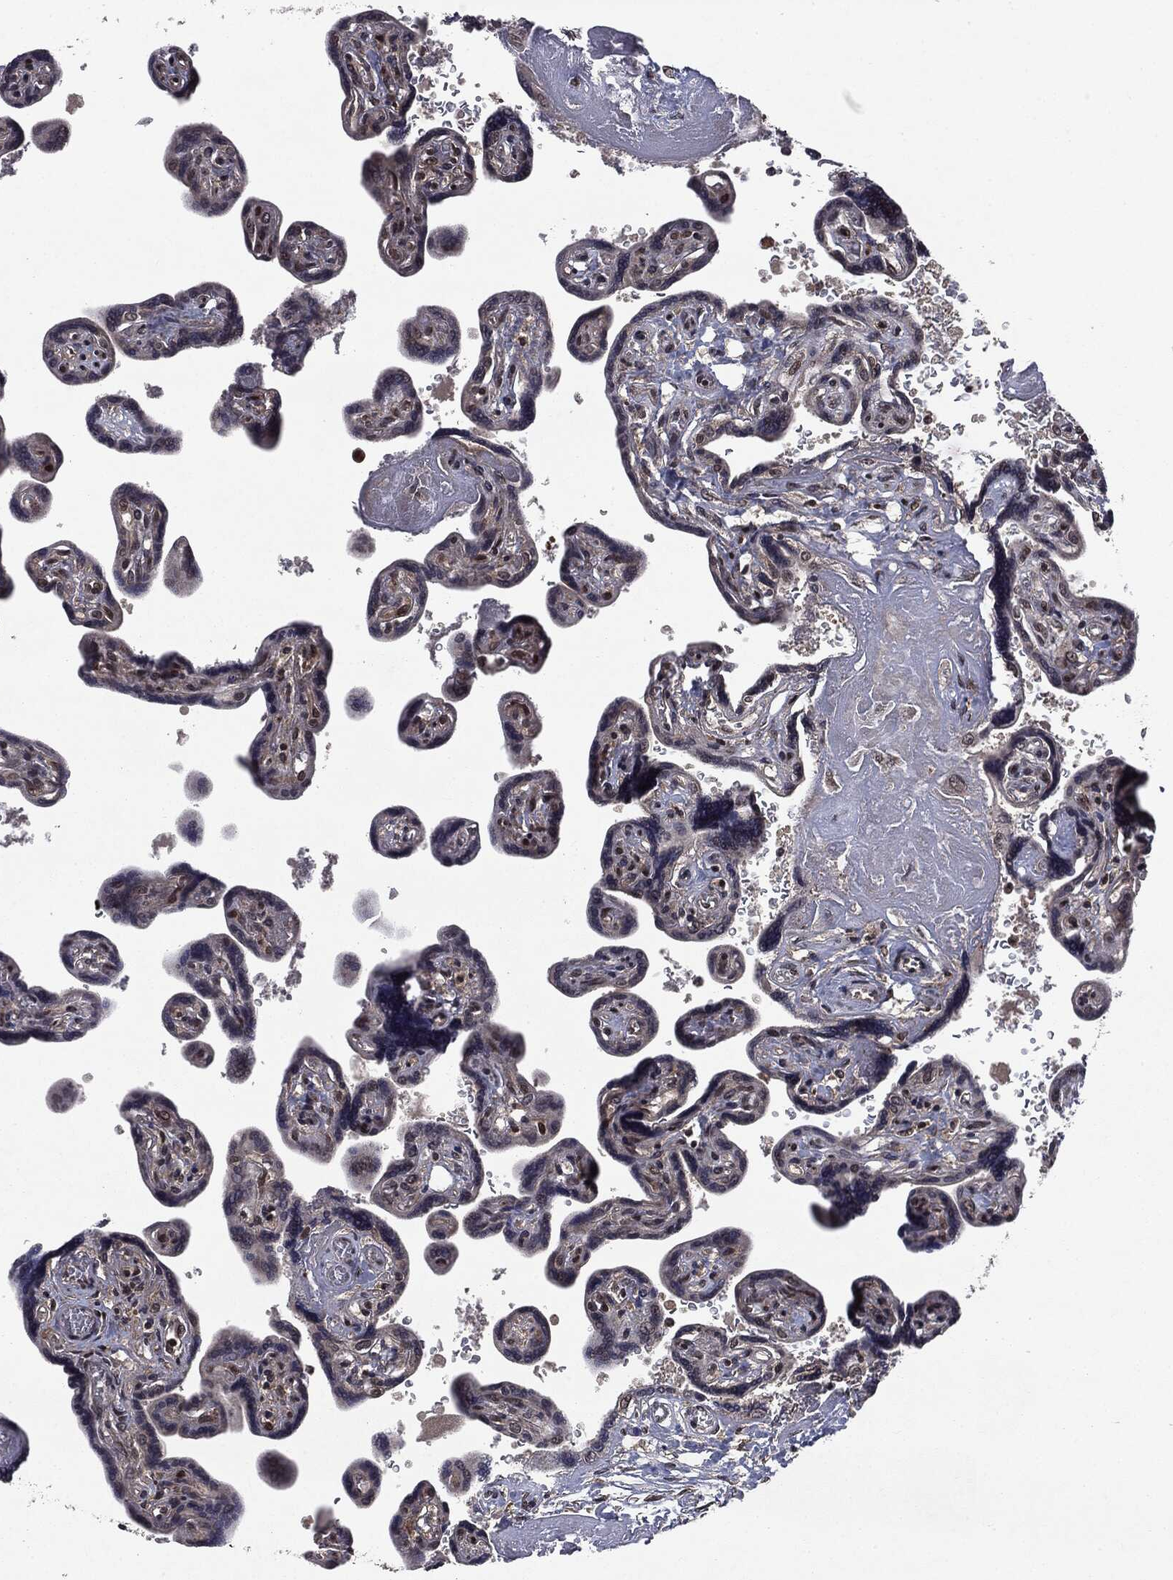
{"staining": {"intensity": "moderate", "quantity": "25%-75%", "location": "cytoplasmic/membranous,nuclear"}, "tissue": "placenta", "cell_type": "Decidual cells", "image_type": "normal", "snomed": [{"axis": "morphology", "description": "Normal tissue, NOS"}, {"axis": "topography", "description": "Placenta"}], "caption": "Unremarkable placenta reveals moderate cytoplasmic/membranous,nuclear positivity in approximately 25%-75% of decidual cells (Stains: DAB in brown, nuclei in blue, Microscopy: brightfield microscopy at high magnification)..", "gene": "STAU2", "patient": {"sex": "female", "age": 32}}